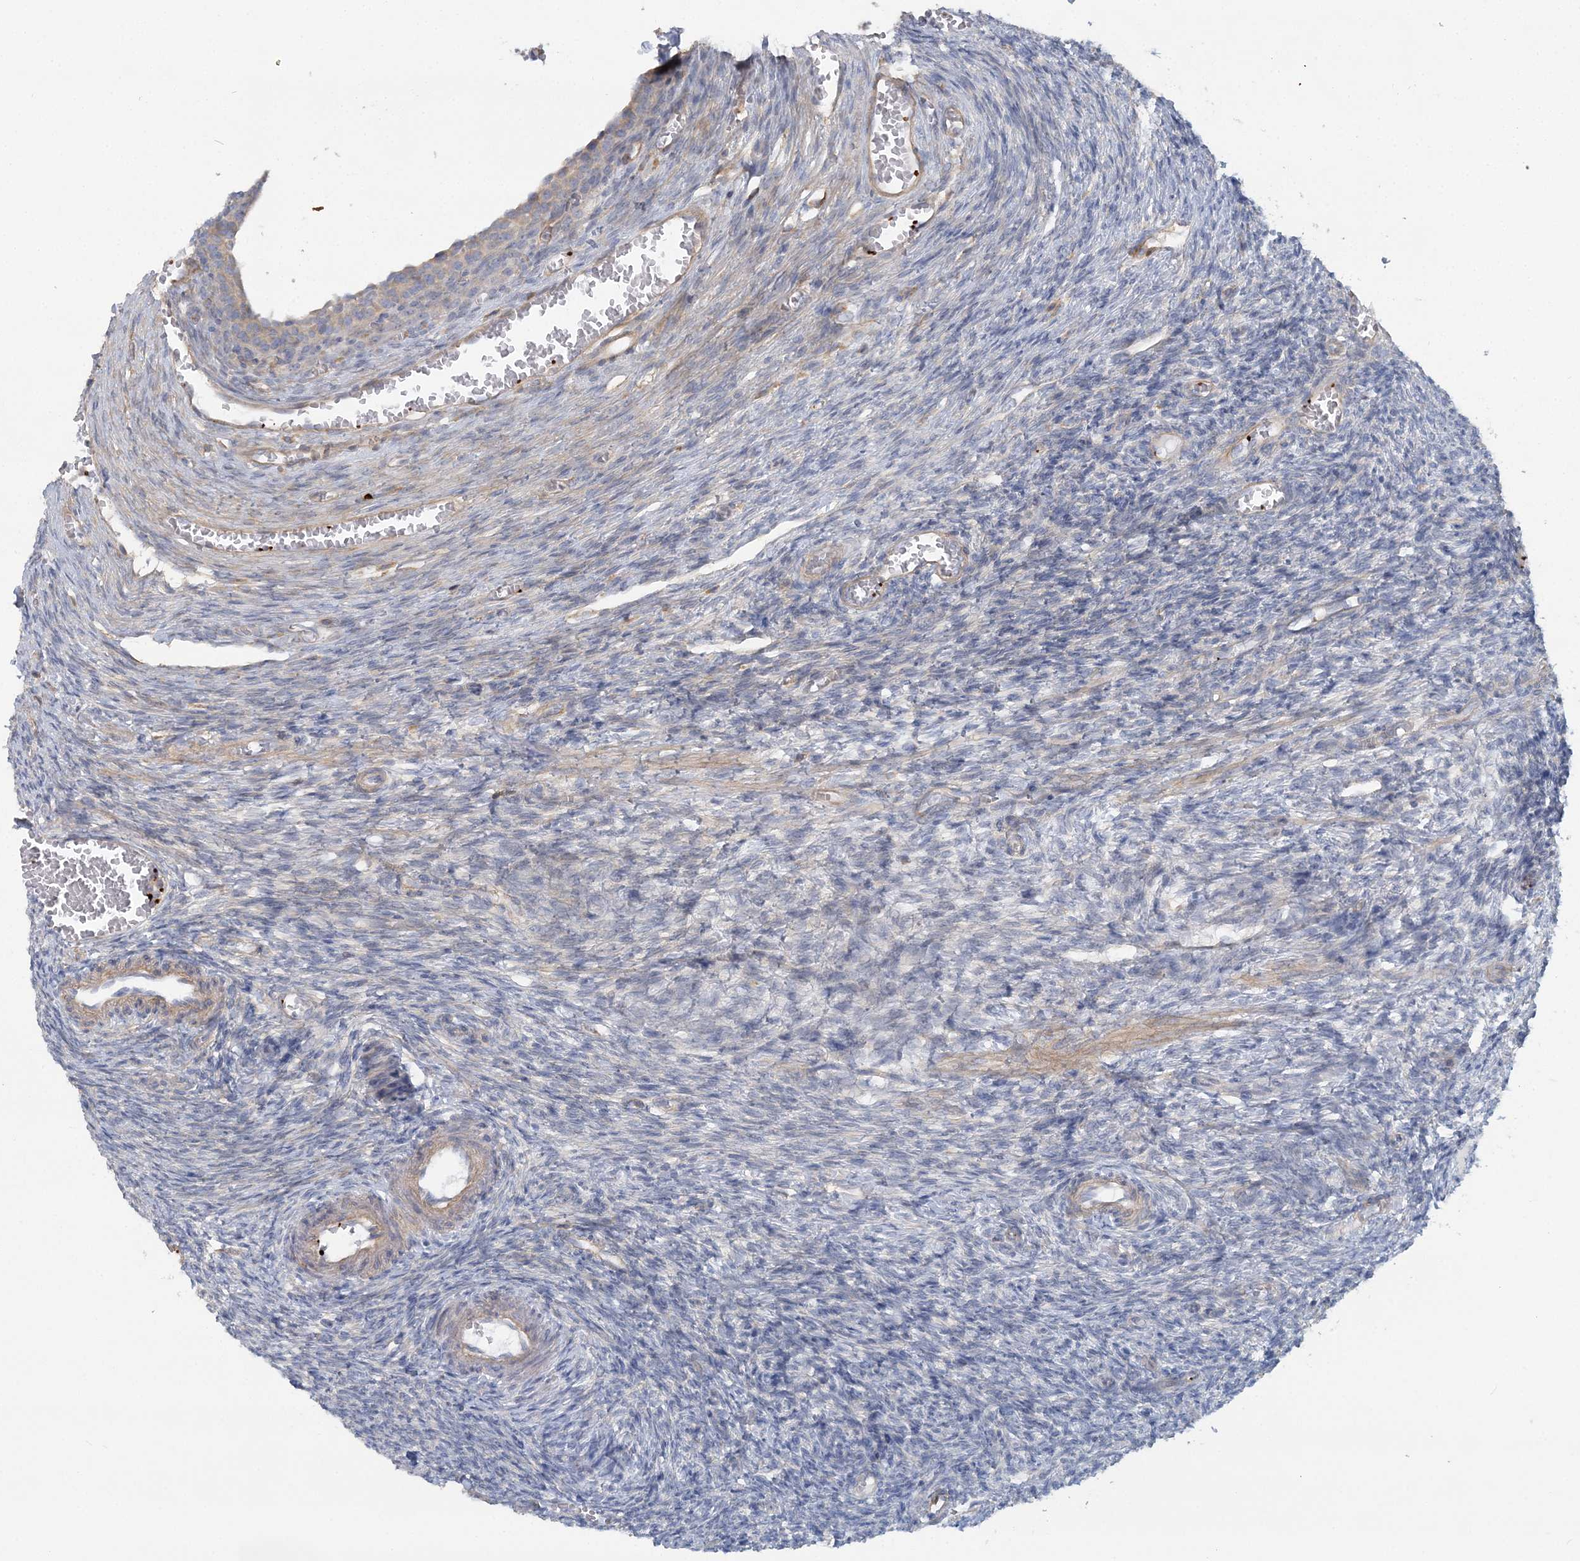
{"staining": {"intensity": "negative", "quantity": "none", "location": "none"}, "tissue": "ovary", "cell_type": "Follicle cells", "image_type": "normal", "snomed": [{"axis": "morphology", "description": "Normal tissue, NOS"}, {"axis": "topography", "description": "Ovary"}], "caption": "High power microscopy histopathology image of an IHC photomicrograph of benign ovary, revealing no significant expression in follicle cells.", "gene": "CUEDC2", "patient": {"sex": "female", "age": 27}}